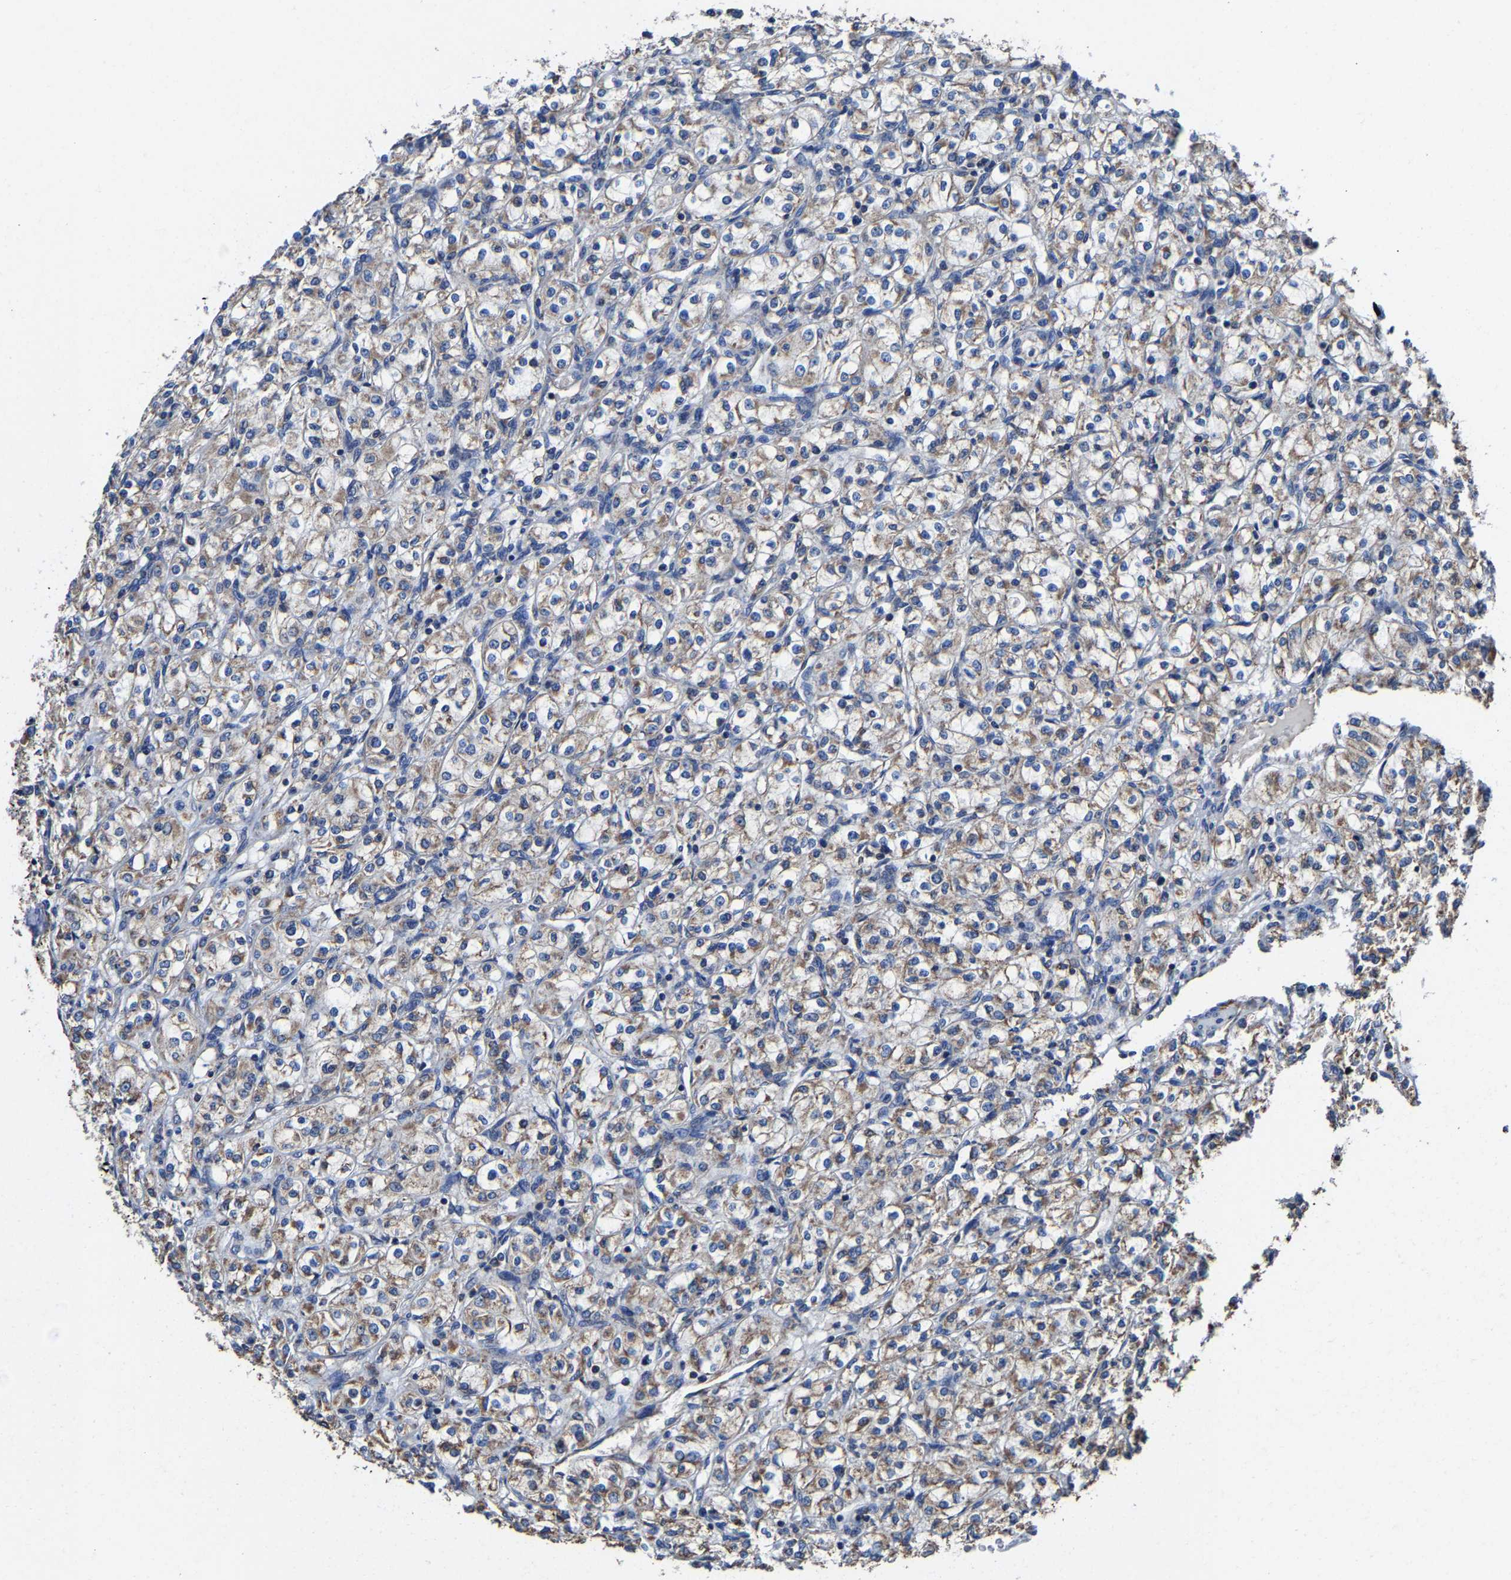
{"staining": {"intensity": "weak", "quantity": ">75%", "location": "cytoplasmic/membranous"}, "tissue": "renal cancer", "cell_type": "Tumor cells", "image_type": "cancer", "snomed": [{"axis": "morphology", "description": "Adenocarcinoma, NOS"}, {"axis": "topography", "description": "Kidney"}], "caption": "Immunohistochemistry (IHC) (DAB) staining of renal cancer reveals weak cytoplasmic/membranous protein expression in about >75% of tumor cells.", "gene": "ZCCHC7", "patient": {"sex": "male", "age": 77}}